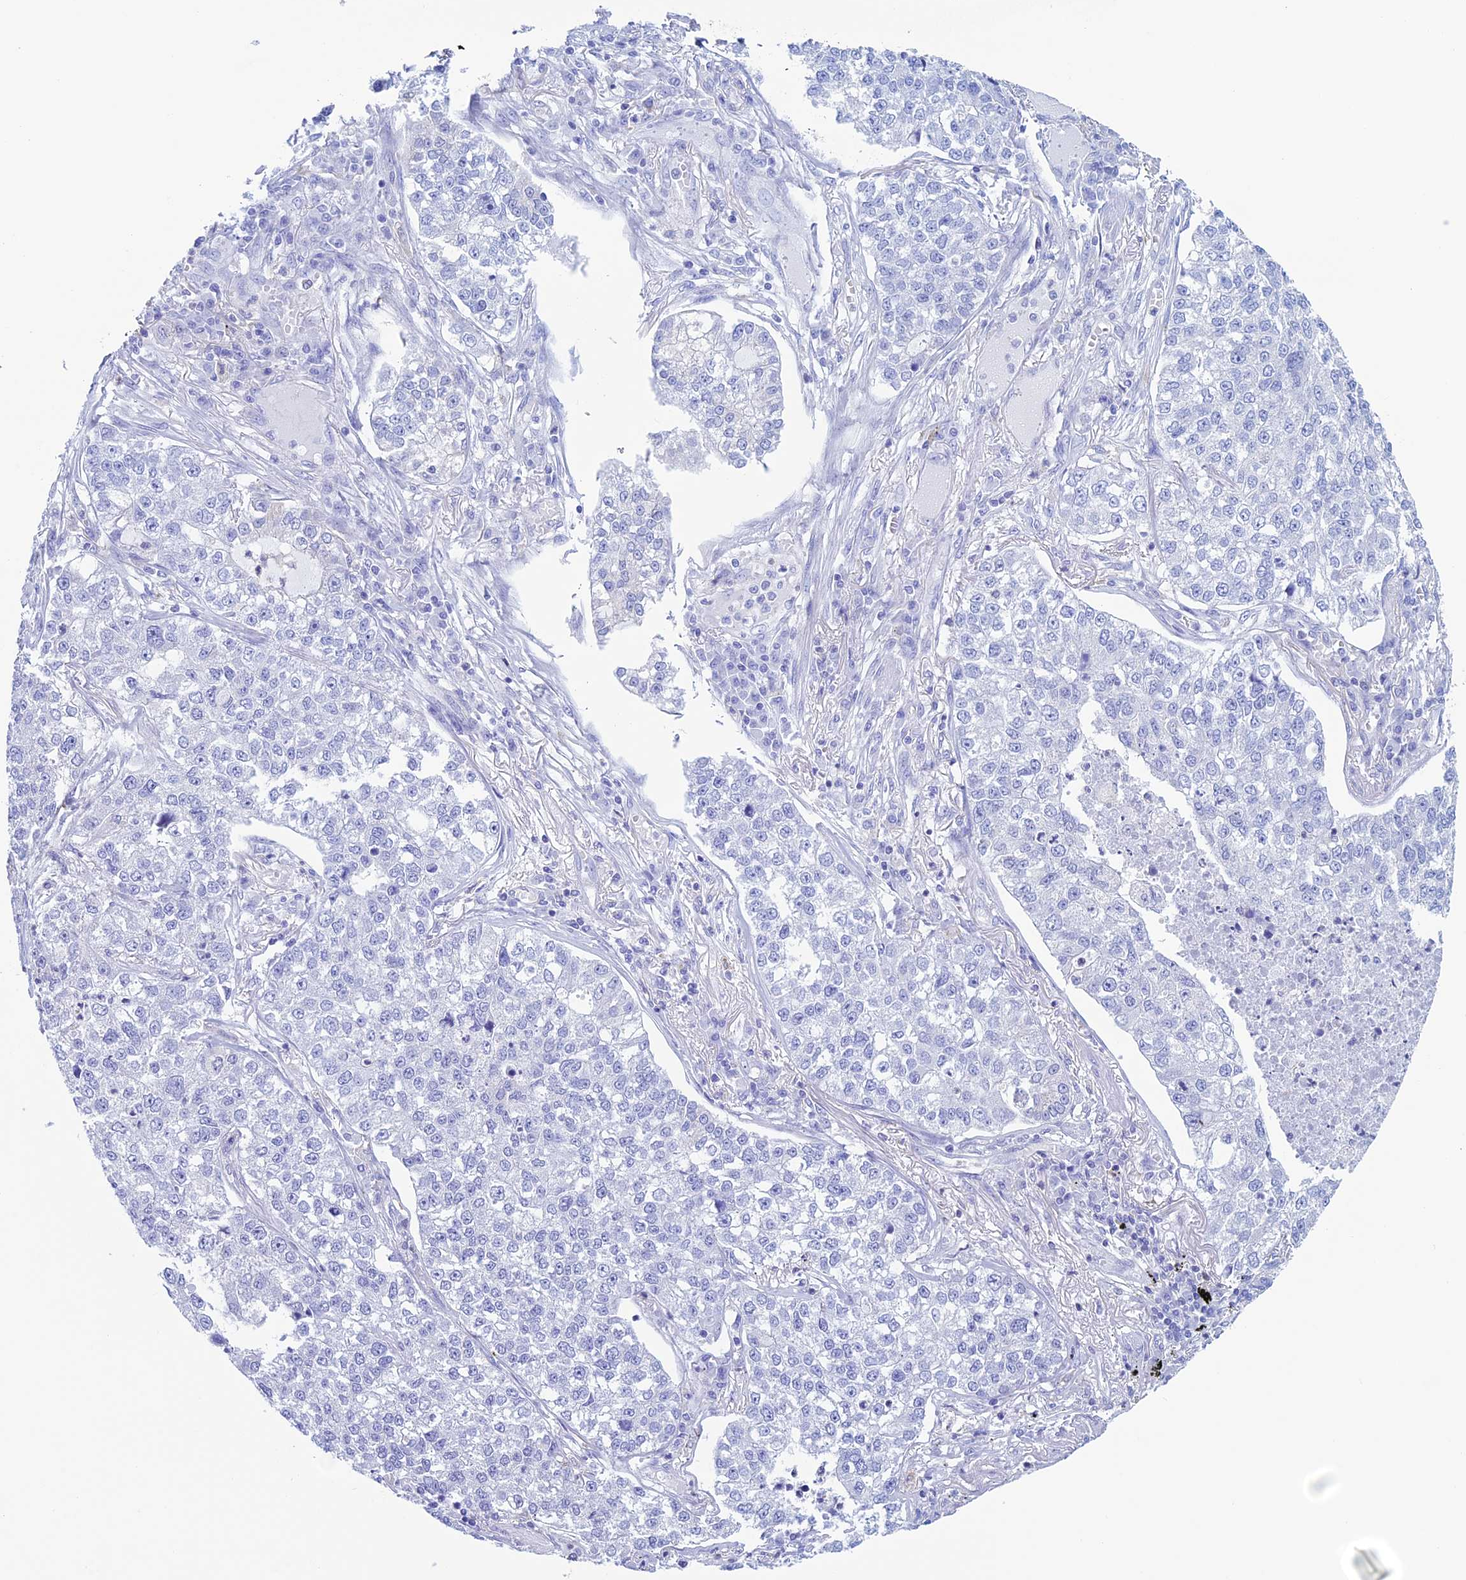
{"staining": {"intensity": "negative", "quantity": "none", "location": "none"}, "tissue": "lung cancer", "cell_type": "Tumor cells", "image_type": "cancer", "snomed": [{"axis": "morphology", "description": "Adenocarcinoma, NOS"}, {"axis": "topography", "description": "Lung"}], "caption": "A high-resolution micrograph shows immunohistochemistry (IHC) staining of lung adenocarcinoma, which reveals no significant expression in tumor cells. The staining was performed using DAB (3,3'-diaminobenzidine) to visualize the protein expression in brown, while the nuclei were stained in blue with hematoxylin (Magnification: 20x).", "gene": "KCNK17", "patient": {"sex": "male", "age": 49}}